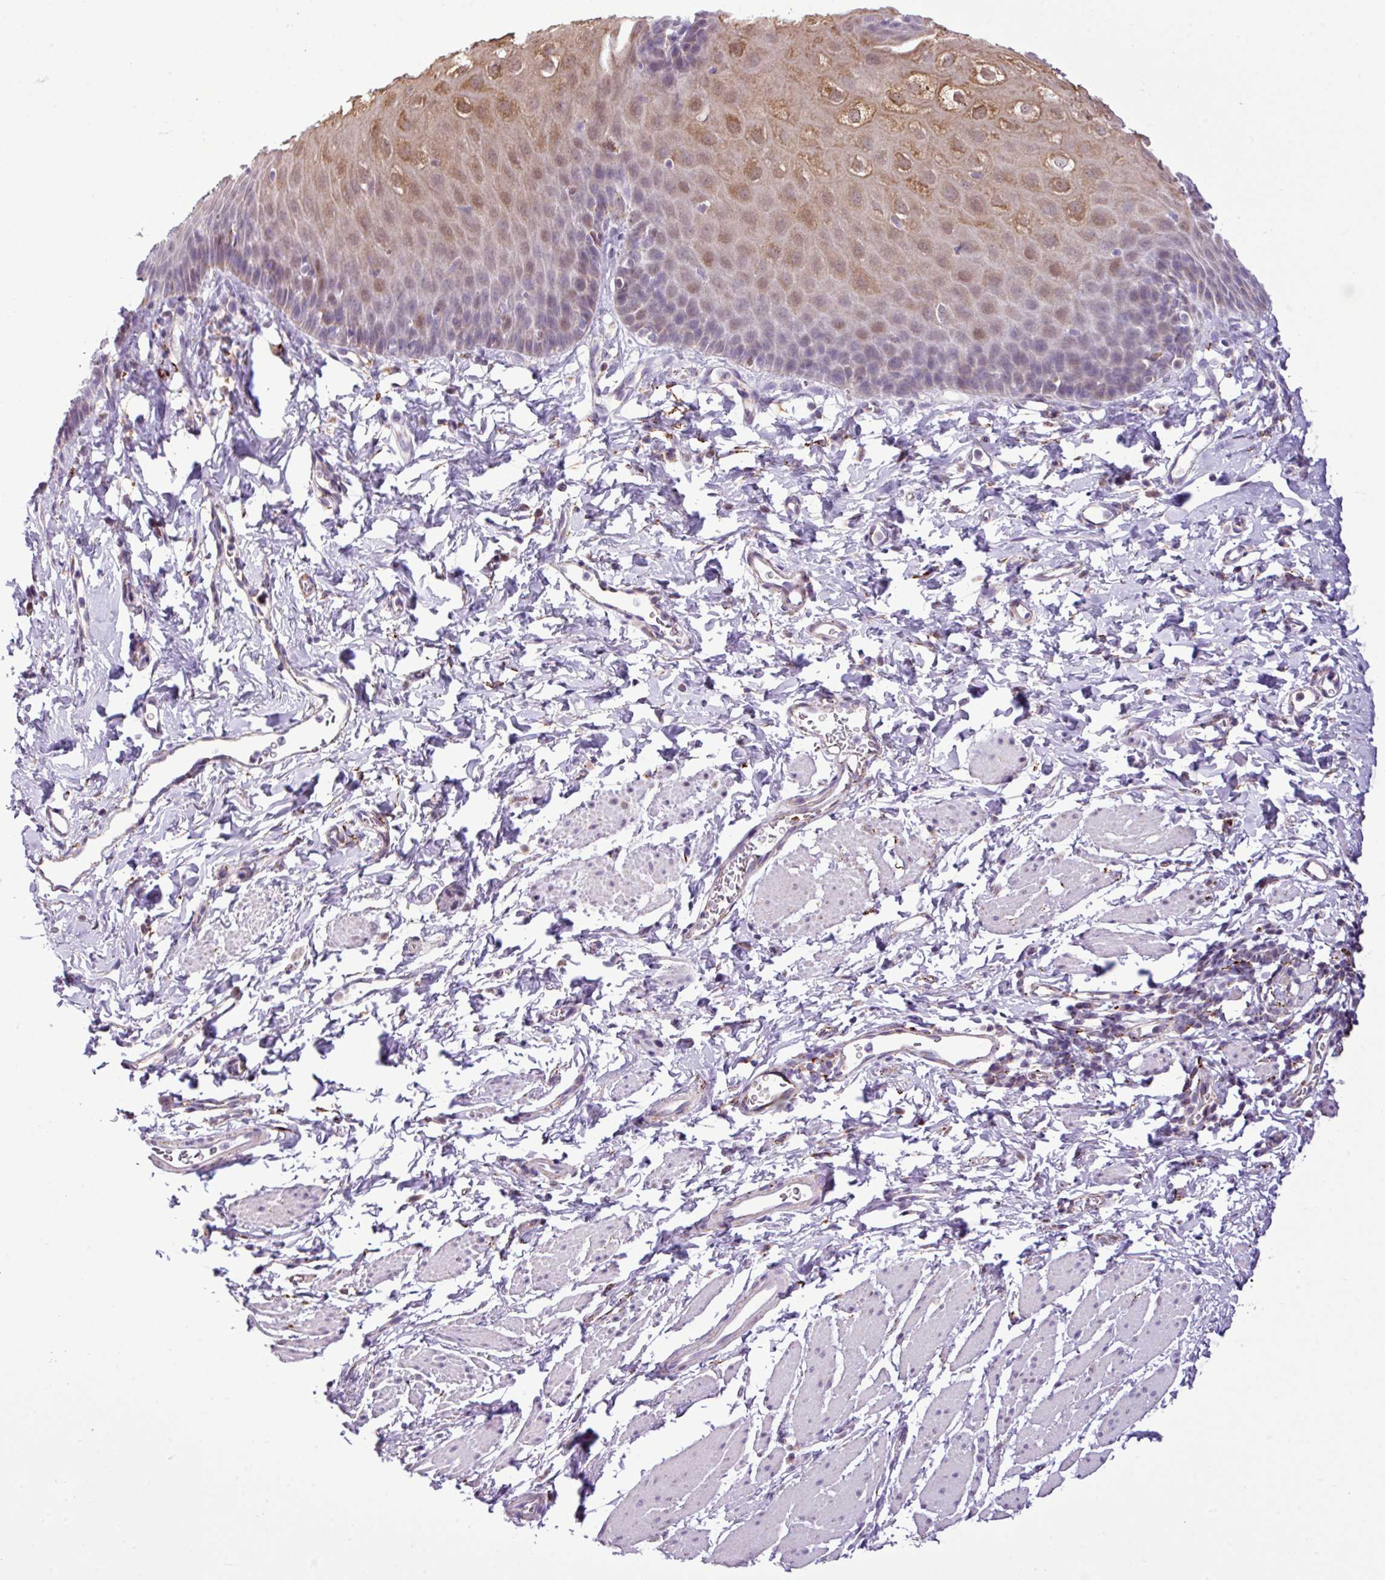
{"staining": {"intensity": "moderate", "quantity": "25%-75%", "location": "cytoplasmic/membranous"}, "tissue": "esophagus", "cell_type": "Squamous epithelial cells", "image_type": "normal", "snomed": [{"axis": "morphology", "description": "Normal tissue, NOS"}, {"axis": "topography", "description": "Esophagus"}], "caption": "The image displays staining of benign esophagus, revealing moderate cytoplasmic/membranous protein positivity (brown color) within squamous epithelial cells. (DAB = brown stain, brightfield microscopy at high magnification).", "gene": "SGPP1", "patient": {"sex": "male", "age": 70}}